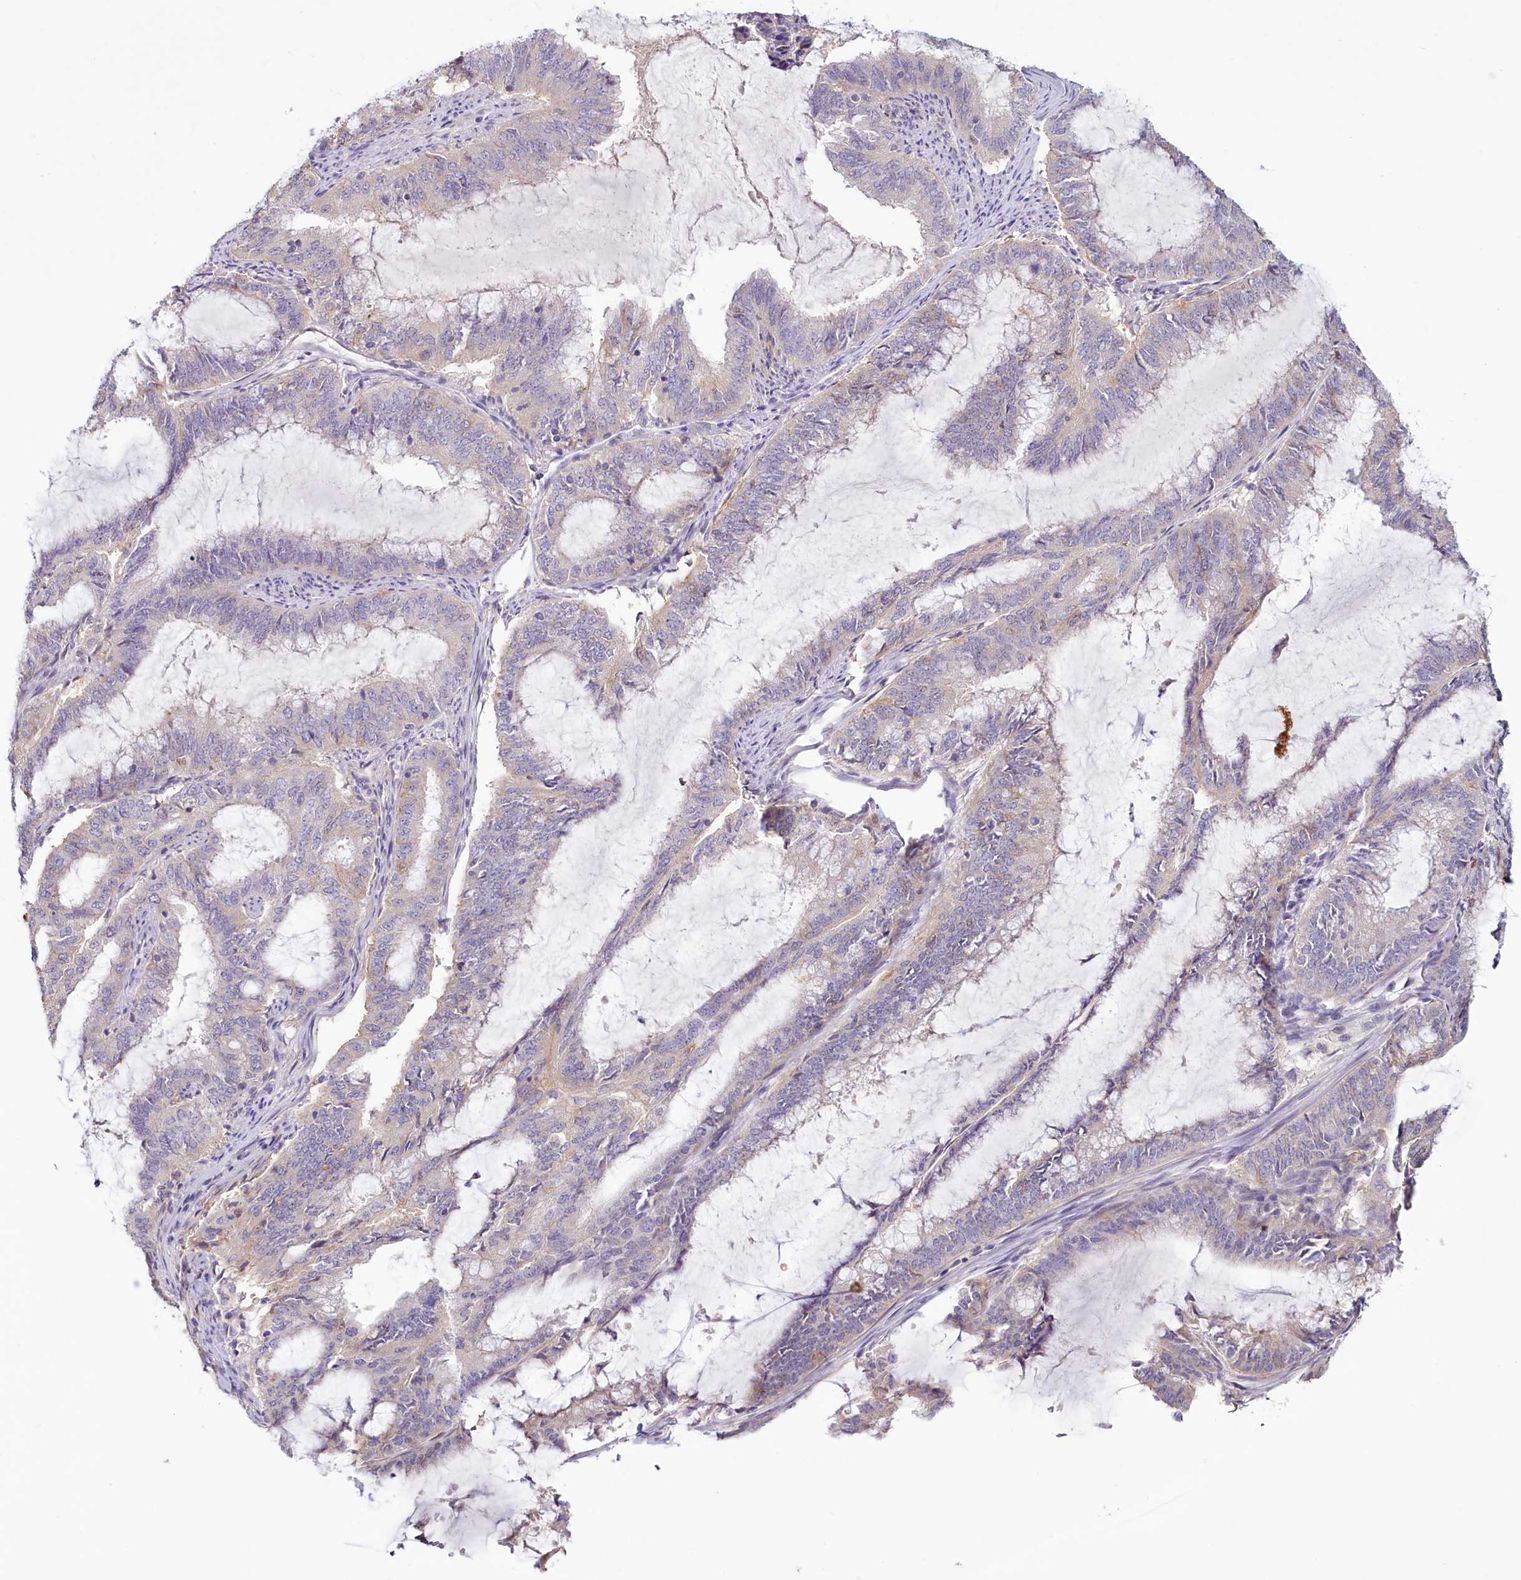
{"staining": {"intensity": "negative", "quantity": "none", "location": "none"}, "tissue": "endometrial cancer", "cell_type": "Tumor cells", "image_type": "cancer", "snomed": [{"axis": "morphology", "description": "Adenocarcinoma, NOS"}, {"axis": "topography", "description": "Endometrium"}], "caption": "The IHC micrograph has no significant staining in tumor cells of endometrial cancer tissue. Brightfield microscopy of immunohistochemistry (IHC) stained with DAB (brown) and hematoxylin (blue), captured at high magnification.", "gene": "PDE6D", "patient": {"sex": "female", "age": 51}}